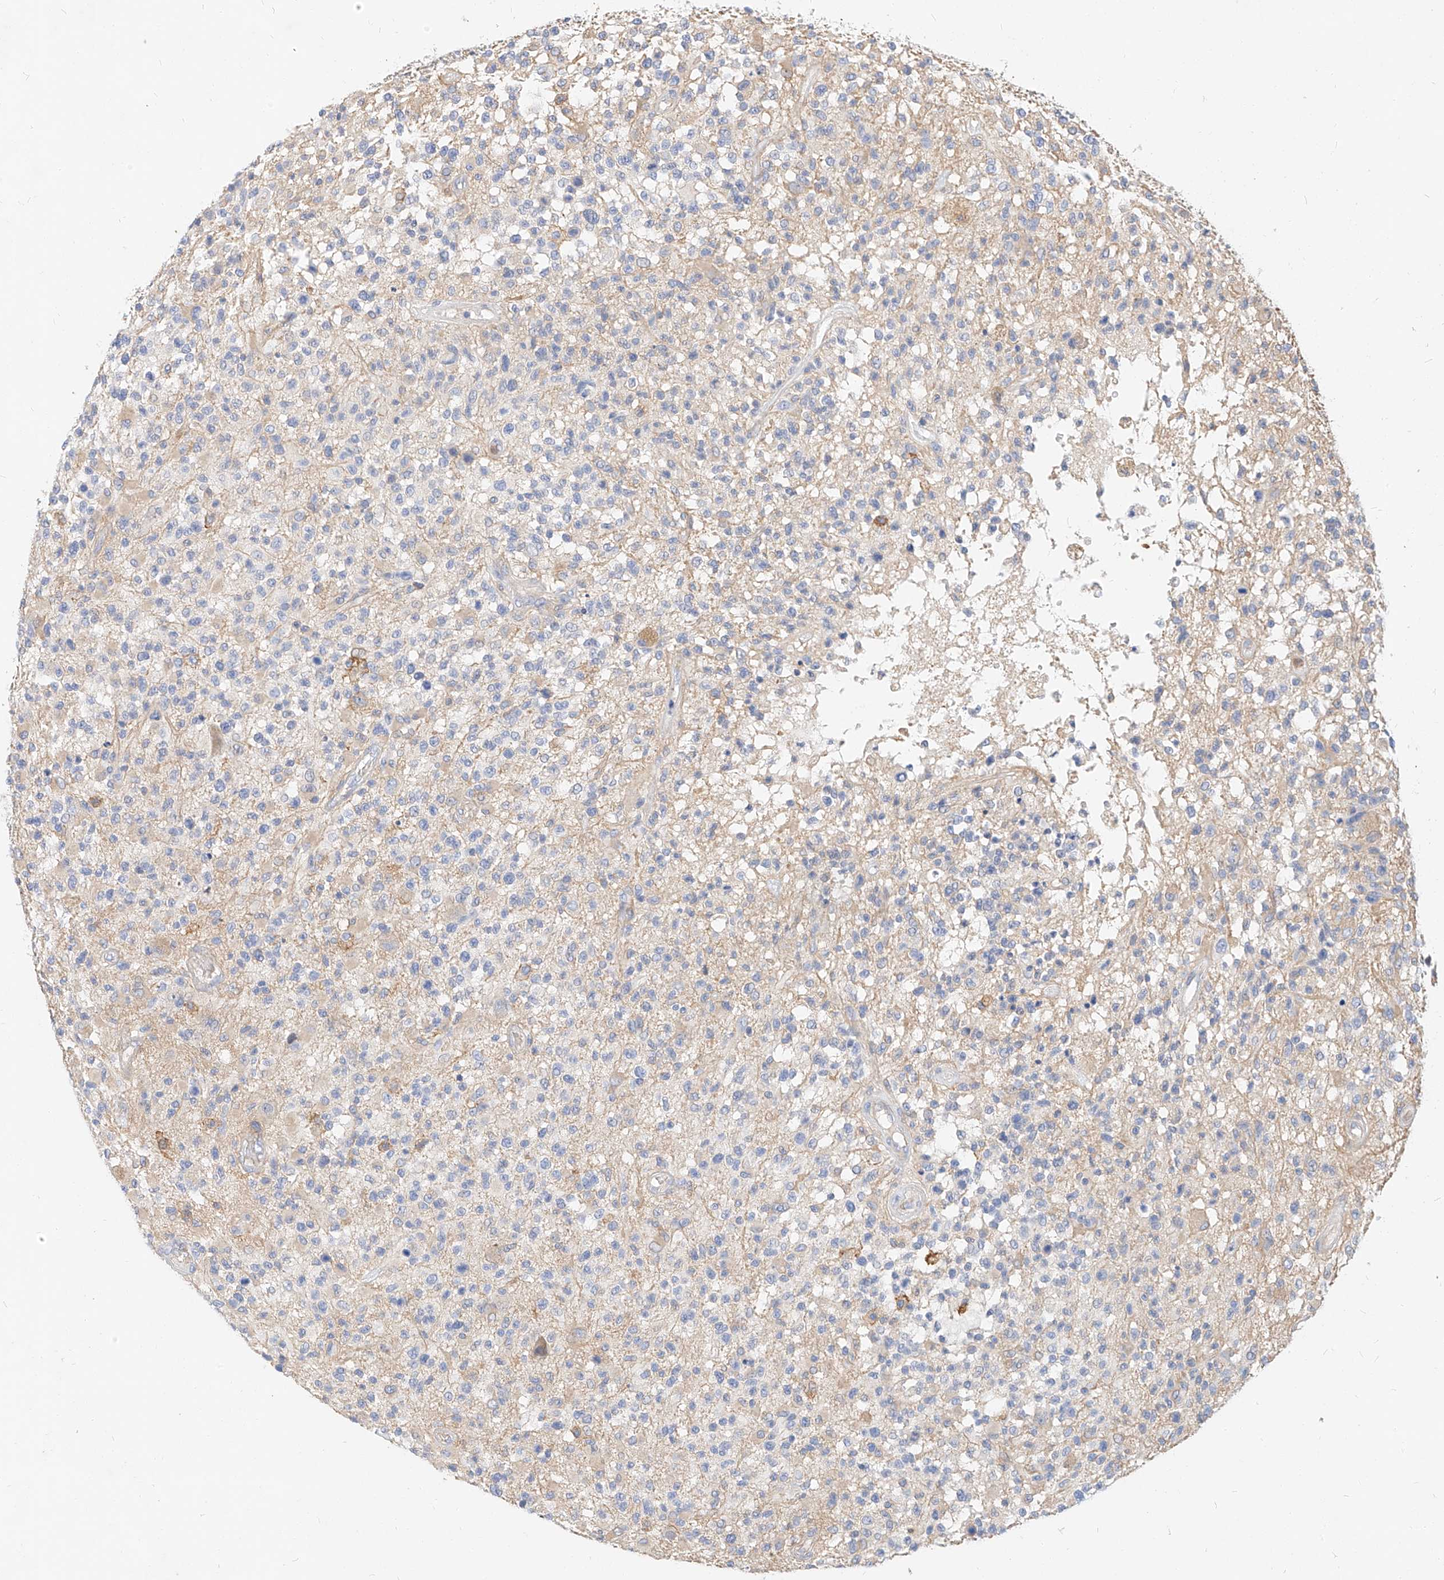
{"staining": {"intensity": "negative", "quantity": "none", "location": "none"}, "tissue": "glioma", "cell_type": "Tumor cells", "image_type": "cancer", "snomed": [{"axis": "morphology", "description": "Glioma, malignant, High grade"}, {"axis": "morphology", "description": "Glioblastoma, NOS"}, {"axis": "topography", "description": "Brain"}], "caption": "The image demonstrates no staining of tumor cells in glioma.", "gene": "NFAM1", "patient": {"sex": "male", "age": 60}}